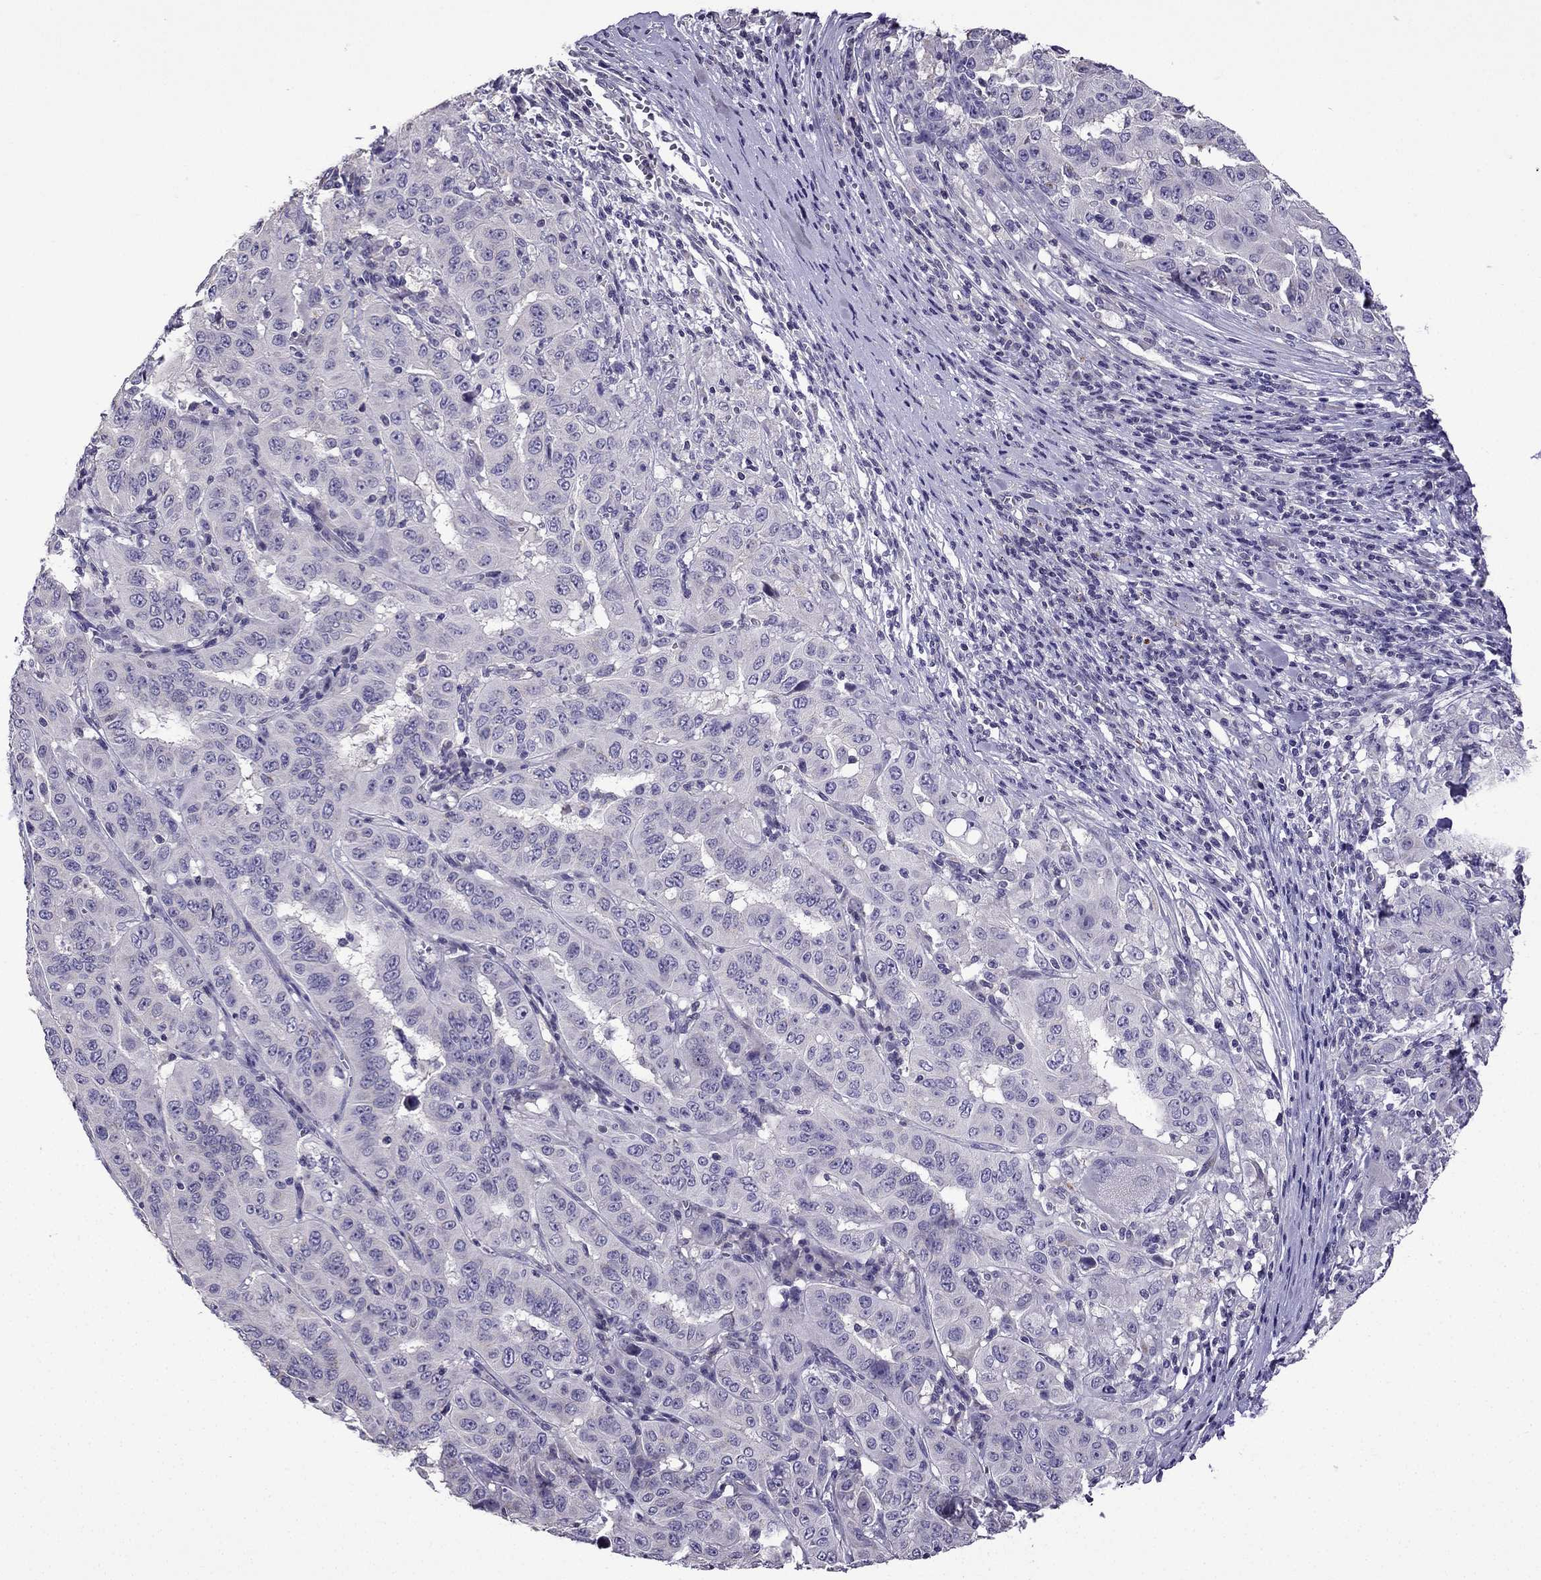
{"staining": {"intensity": "negative", "quantity": "none", "location": "none"}, "tissue": "pancreatic cancer", "cell_type": "Tumor cells", "image_type": "cancer", "snomed": [{"axis": "morphology", "description": "Adenocarcinoma, NOS"}, {"axis": "topography", "description": "Pancreas"}], "caption": "High magnification brightfield microscopy of pancreatic cancer stained with DAB (brown) and counterstained with hematoxylin (blue): tumor cells show no significant expression.", "gene": "TTN", "patient": {"sex": "male", "age": 63}}